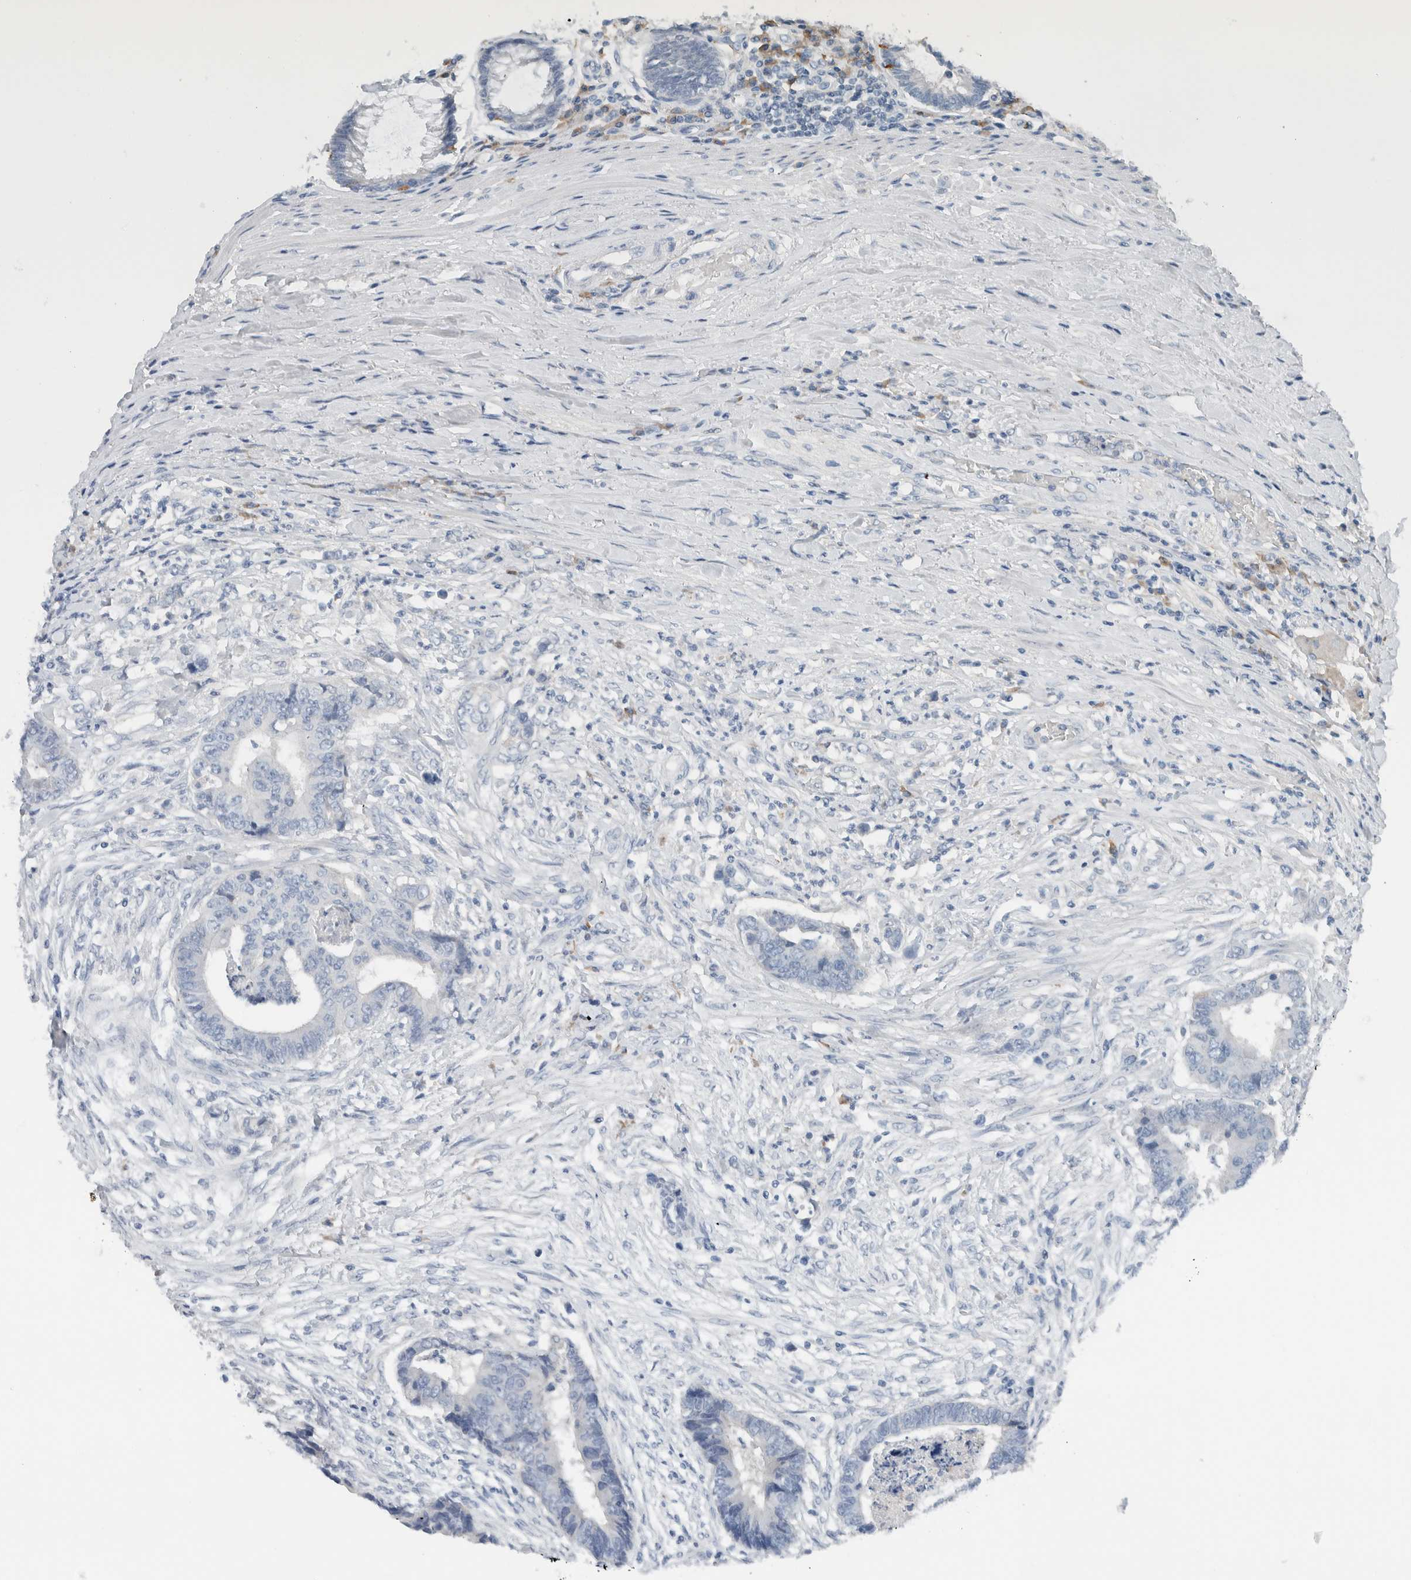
{"staining": {"intensity": "negative", "quantity": "none", "location": "none"}, "tissue": "colorectal cancer", "cell_type": "Tumor cells", "image_type": "cancer", "snomed": [{"axis": "morphology", "description": "Adenocarcinoma, NOS"}, {"axis": "topography", "description": "Rectum"}], "caption": "There is no significant positivity in tumor cells of colorectal adenocarcinoma. (DAB immunohistochemistry, high magnification).", "gene": "DUOX1", "patient": {"sex": "male", "age": 84}}